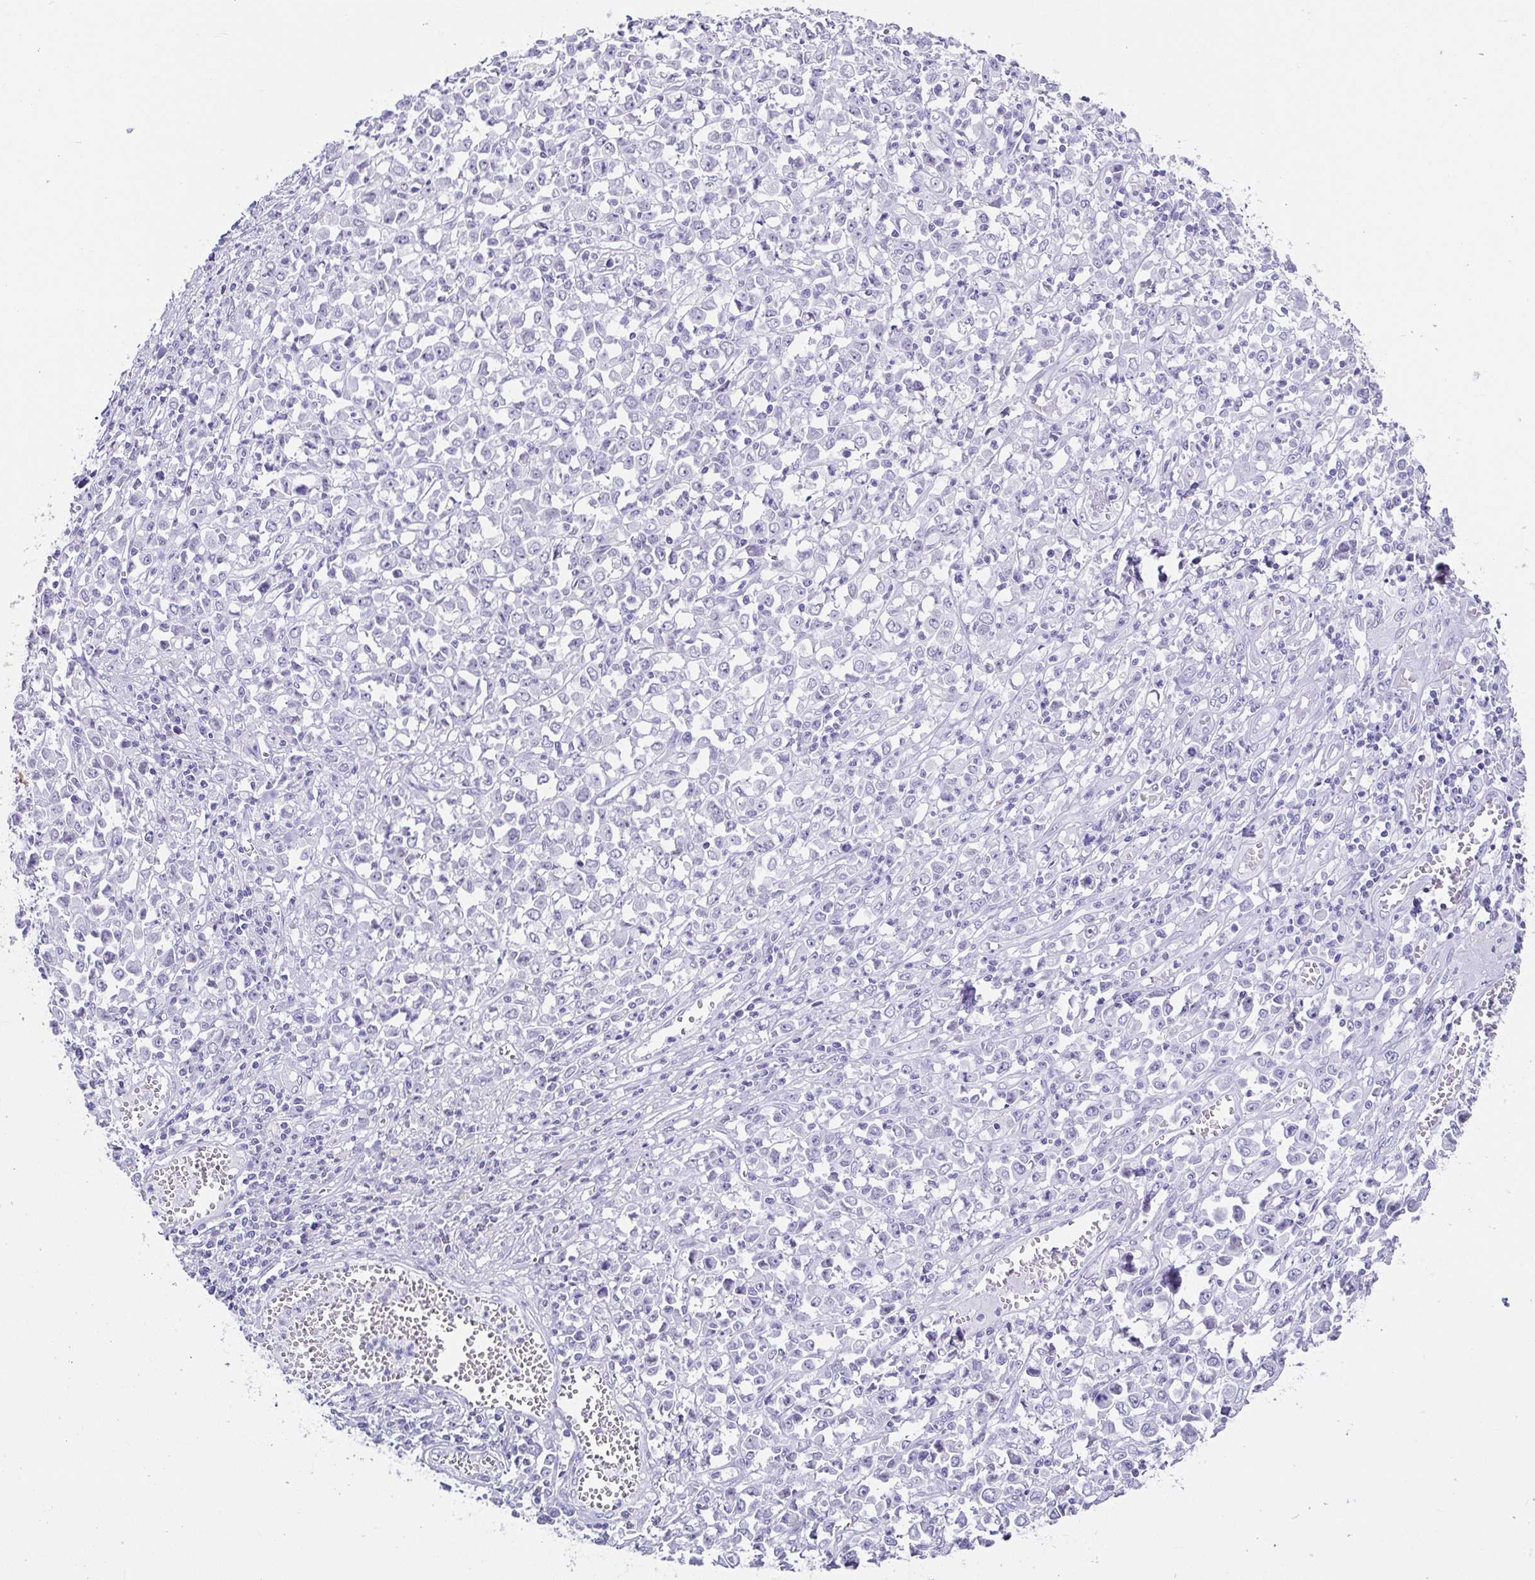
{"staining": {"intensity": "negative", "quantity": "none", "location": "none"}, "tissue": "stomach cancer", "cell_type": "Tumor cells", "image_type": "cancer", "snomed": [{"axis": "morphology", "description": "Adenocarcinoma, NOS"}, {"axis": "topography", "description": "Stomach, upper"}], "caption": "Tumor cells show no significant staining in adenocarcinoma (stomach).", "gene": "ESX1", "patient": {"sex": "male", "age": 70}}